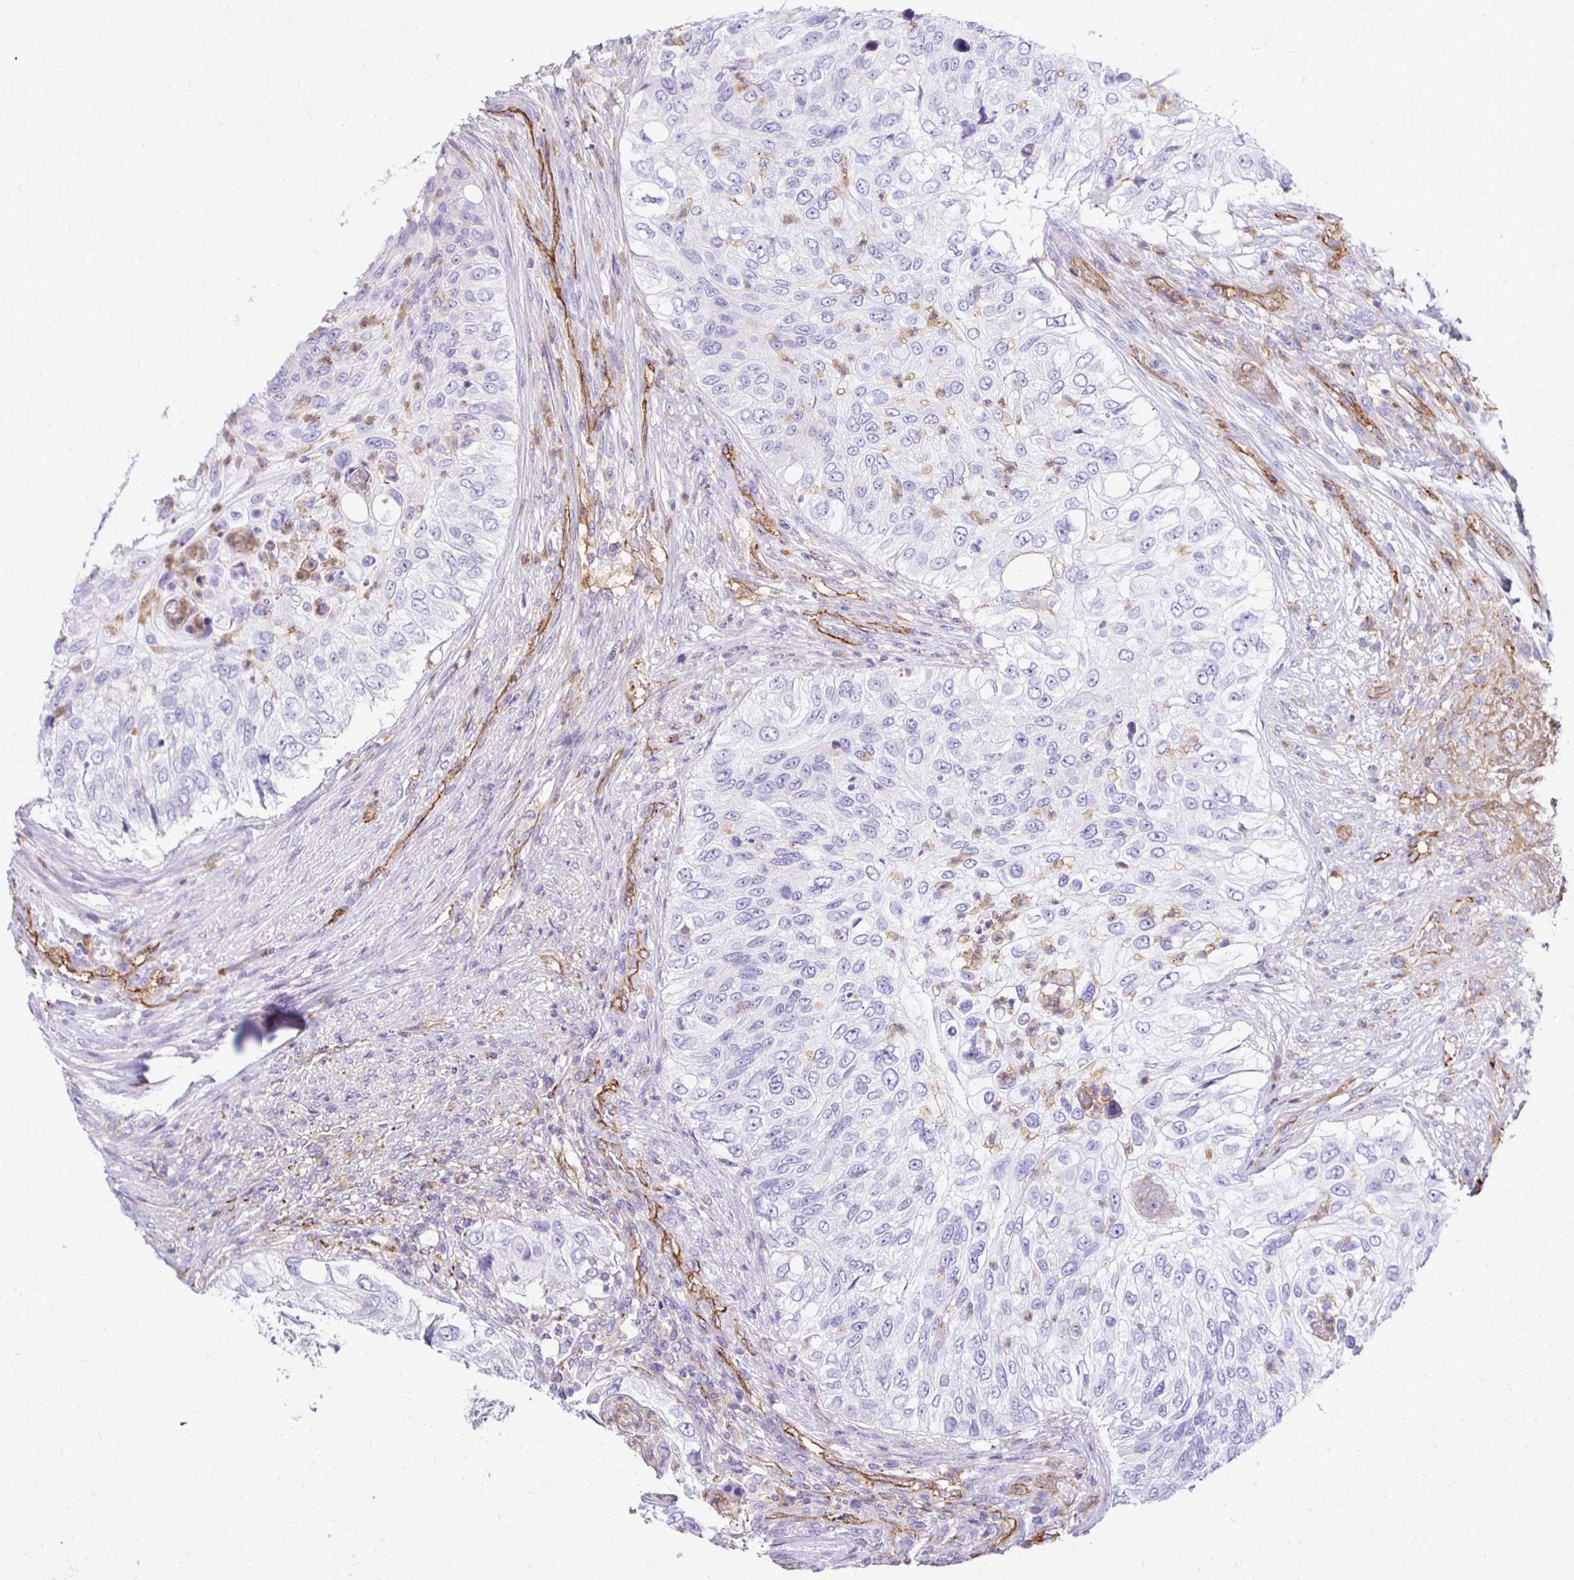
{"staining": {"intensity": "negative", "quantity": "none", "location": "none"}, "tissue": "urothelial cancer", "cell_type": "Tumor cells", "image_type": "cancer", "snomed": [{"axis": "morphology", "description": "Urothelial carcinoma, High grade"}, {"axis": "topography", "description": "Urinary bladder"}], "caption": "Urothelial cancer was stained to show a protein in brown. There is no significant expression in tumor cells.", "gene": "TTYH1", "patient": {"sex": "female", "age": 60}}